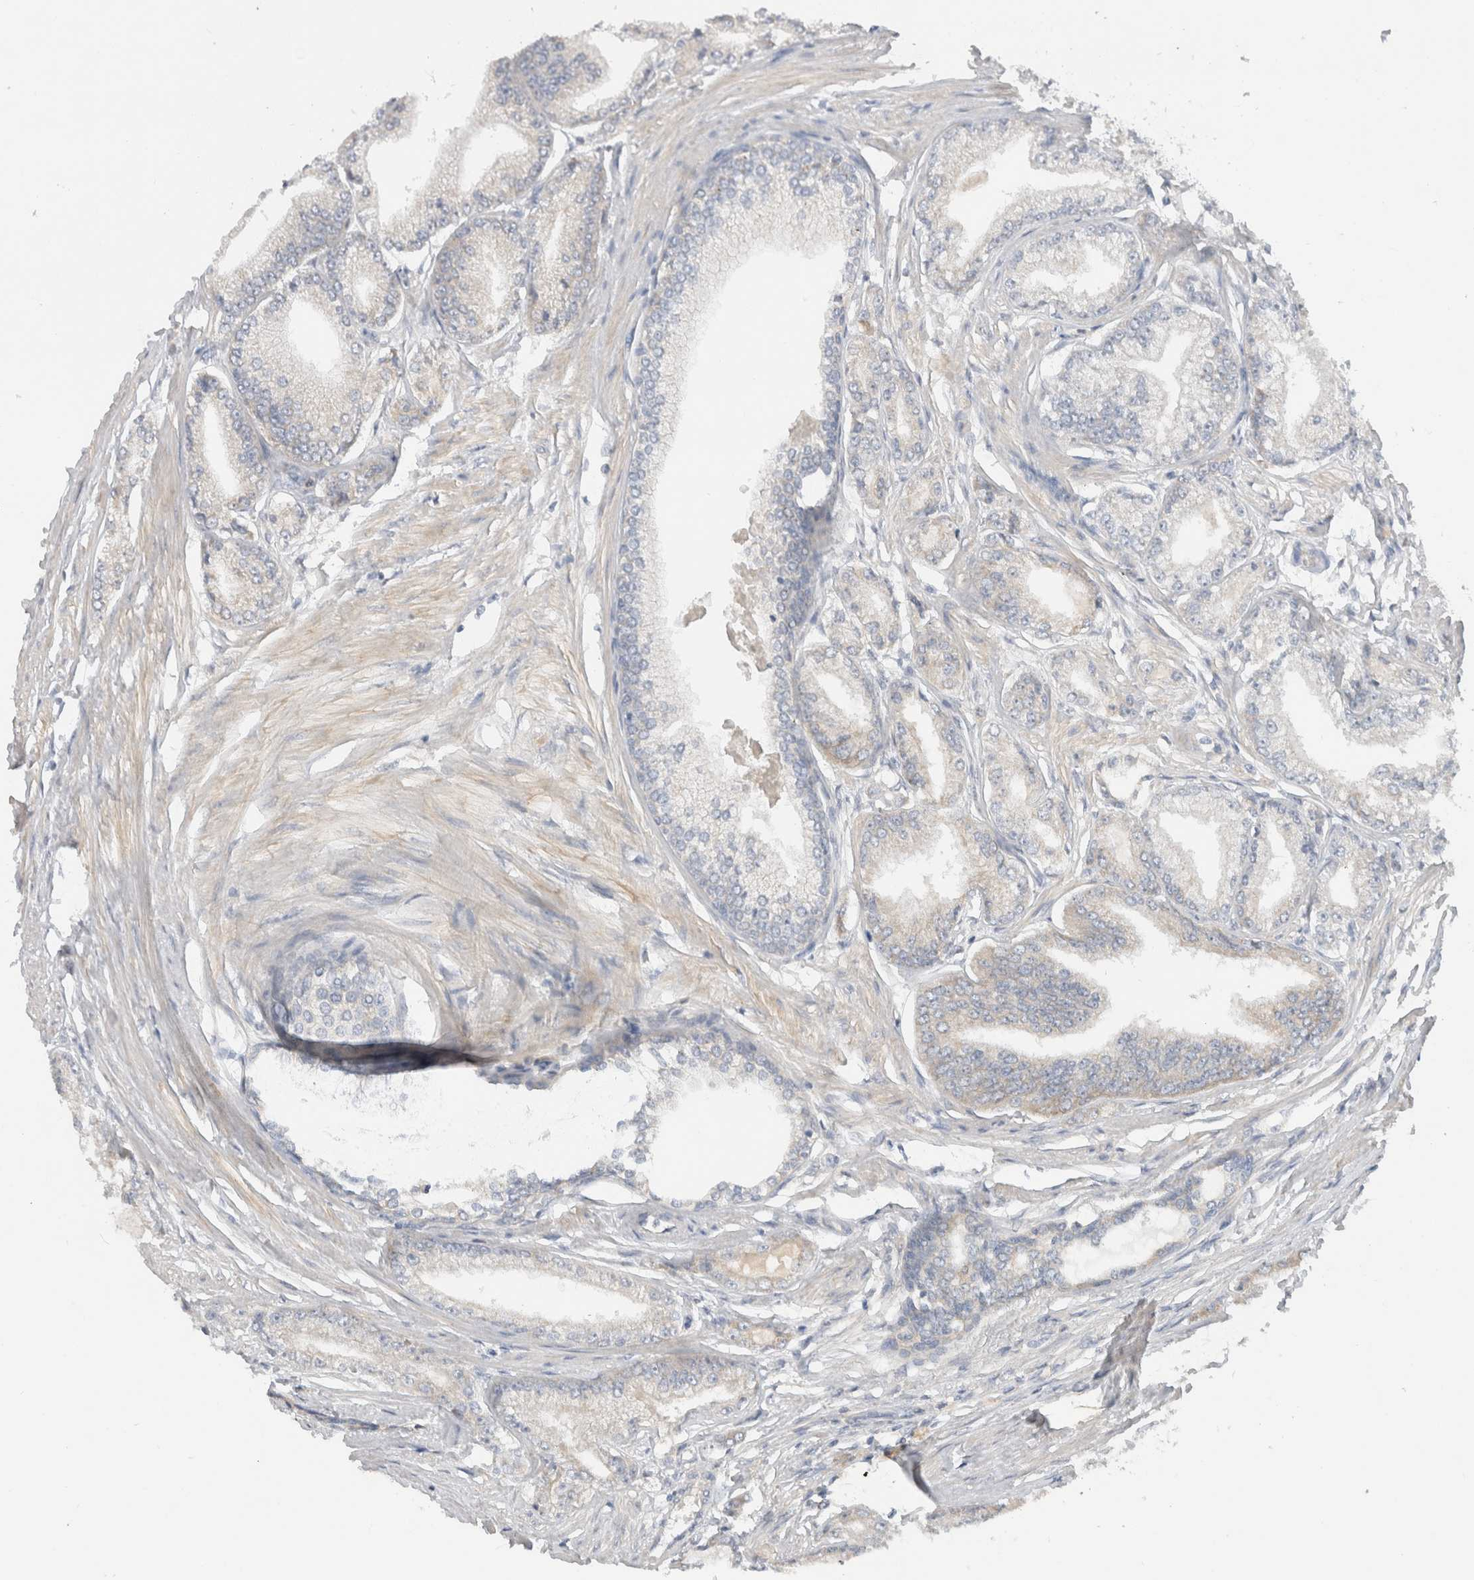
{"staining": {"intensity": "negative", "quantity": "none", "location": "none"}, "tissue": "prostate cancer", "cell_type": "Tumor cells", "image_type": "cancer", "snomed": [{"axis": "morphology", "description": "Adenocarcinoma, Low grade"}, {"axis": "topography", "description": "Prostate"}], "caption": "The image reveals no significant positivity in tumor cells of prostate cancer.", "gene": "SGK3", "patient": {"sex": "male", "age": 52}}